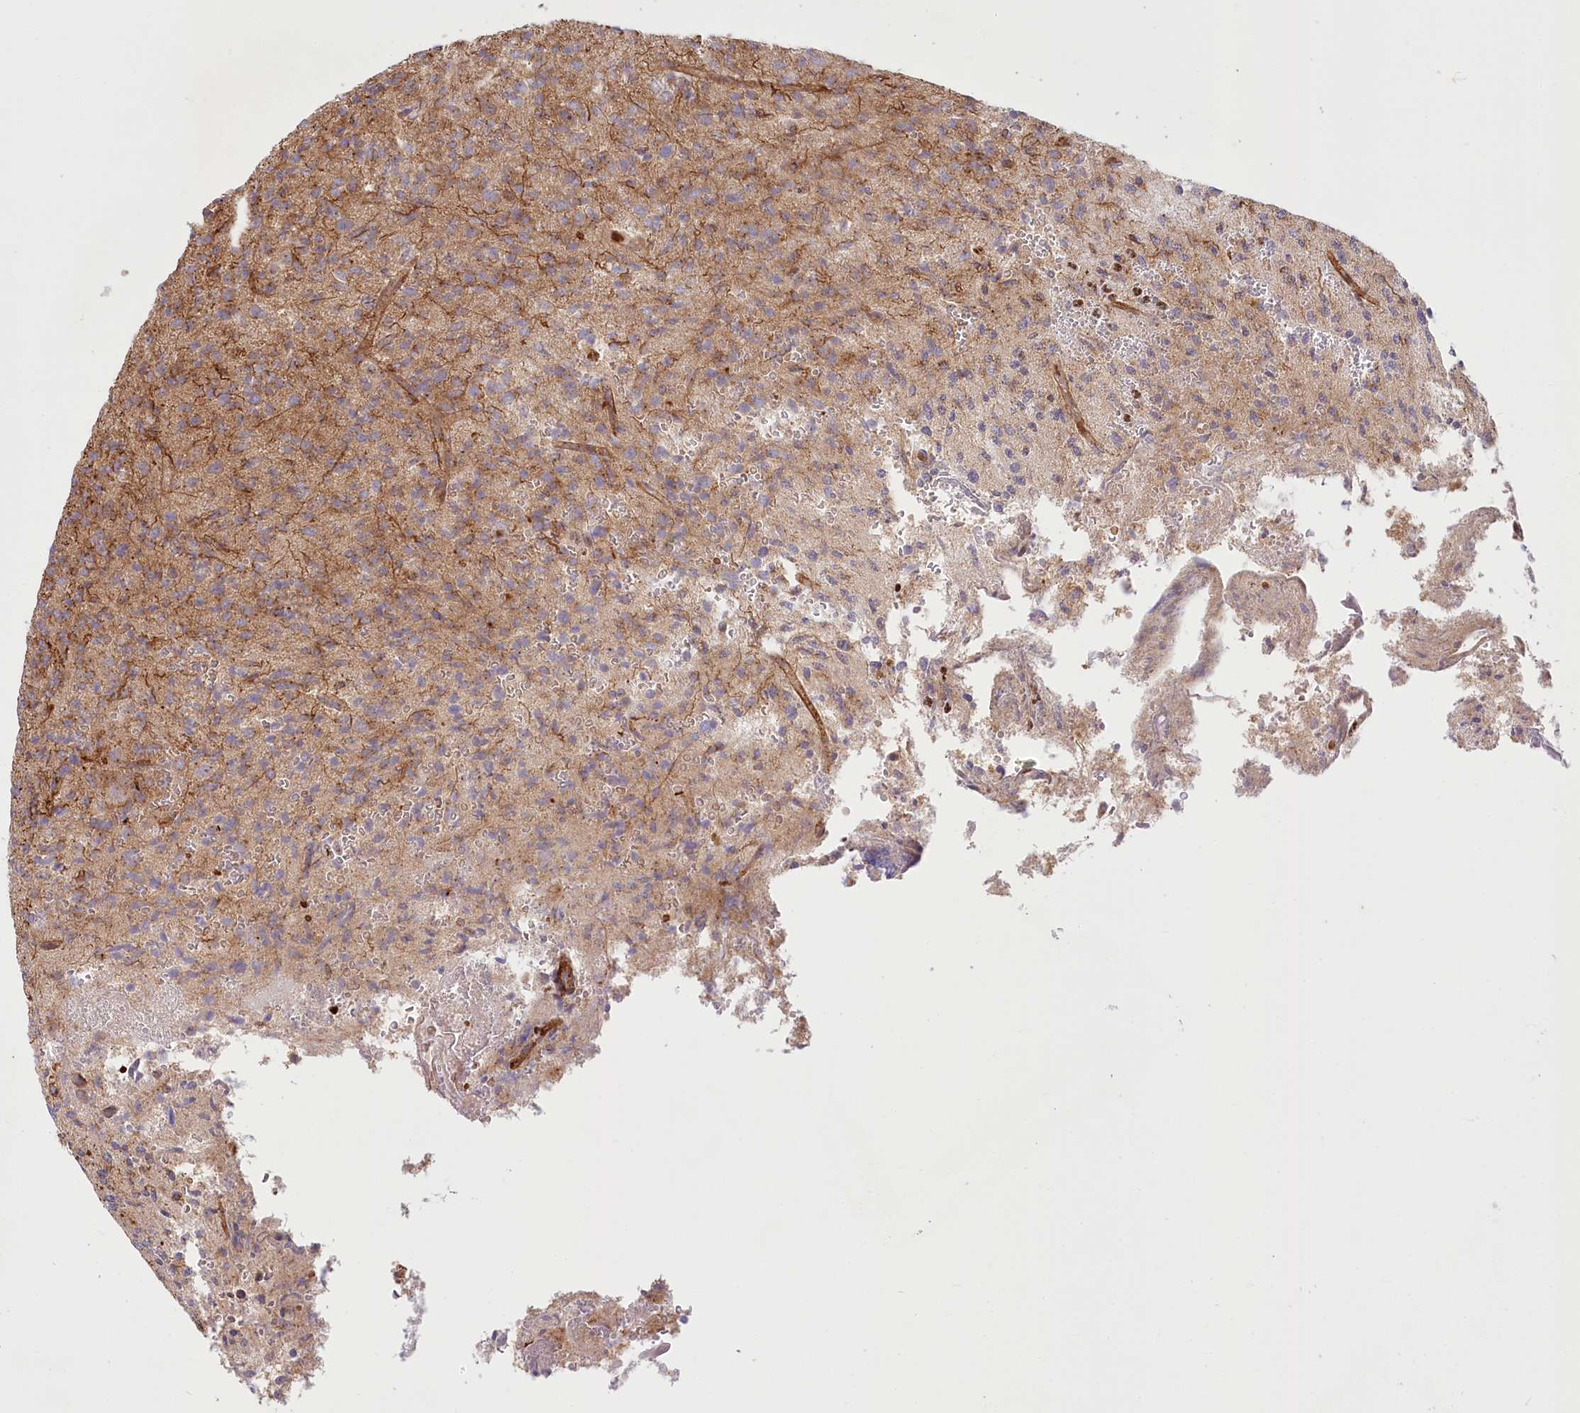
{"staining": {"intensity": "moderate", "quantity": ">75%", "location": "cytoplasmic/membranous"}, "tissue": "glioma", "cell_type": "Tumor cells", "image_type": "cancer", "snomed": [{"axis": "morphology", "description": "Glioma, malignant, High grade"}, {"axis": "topography", "description": "Brain"}], "caption": "This image reveals high-grade glioma (malignant) stained with immunohistochemistry to label a protein in brown. The cytoplasmic/membranous of tumor cells show moderate positivity for the protein. Nuclei are counter-stained blue.", "gene": "COMMD3", "patient": {"sex": "female", "age": 57}}